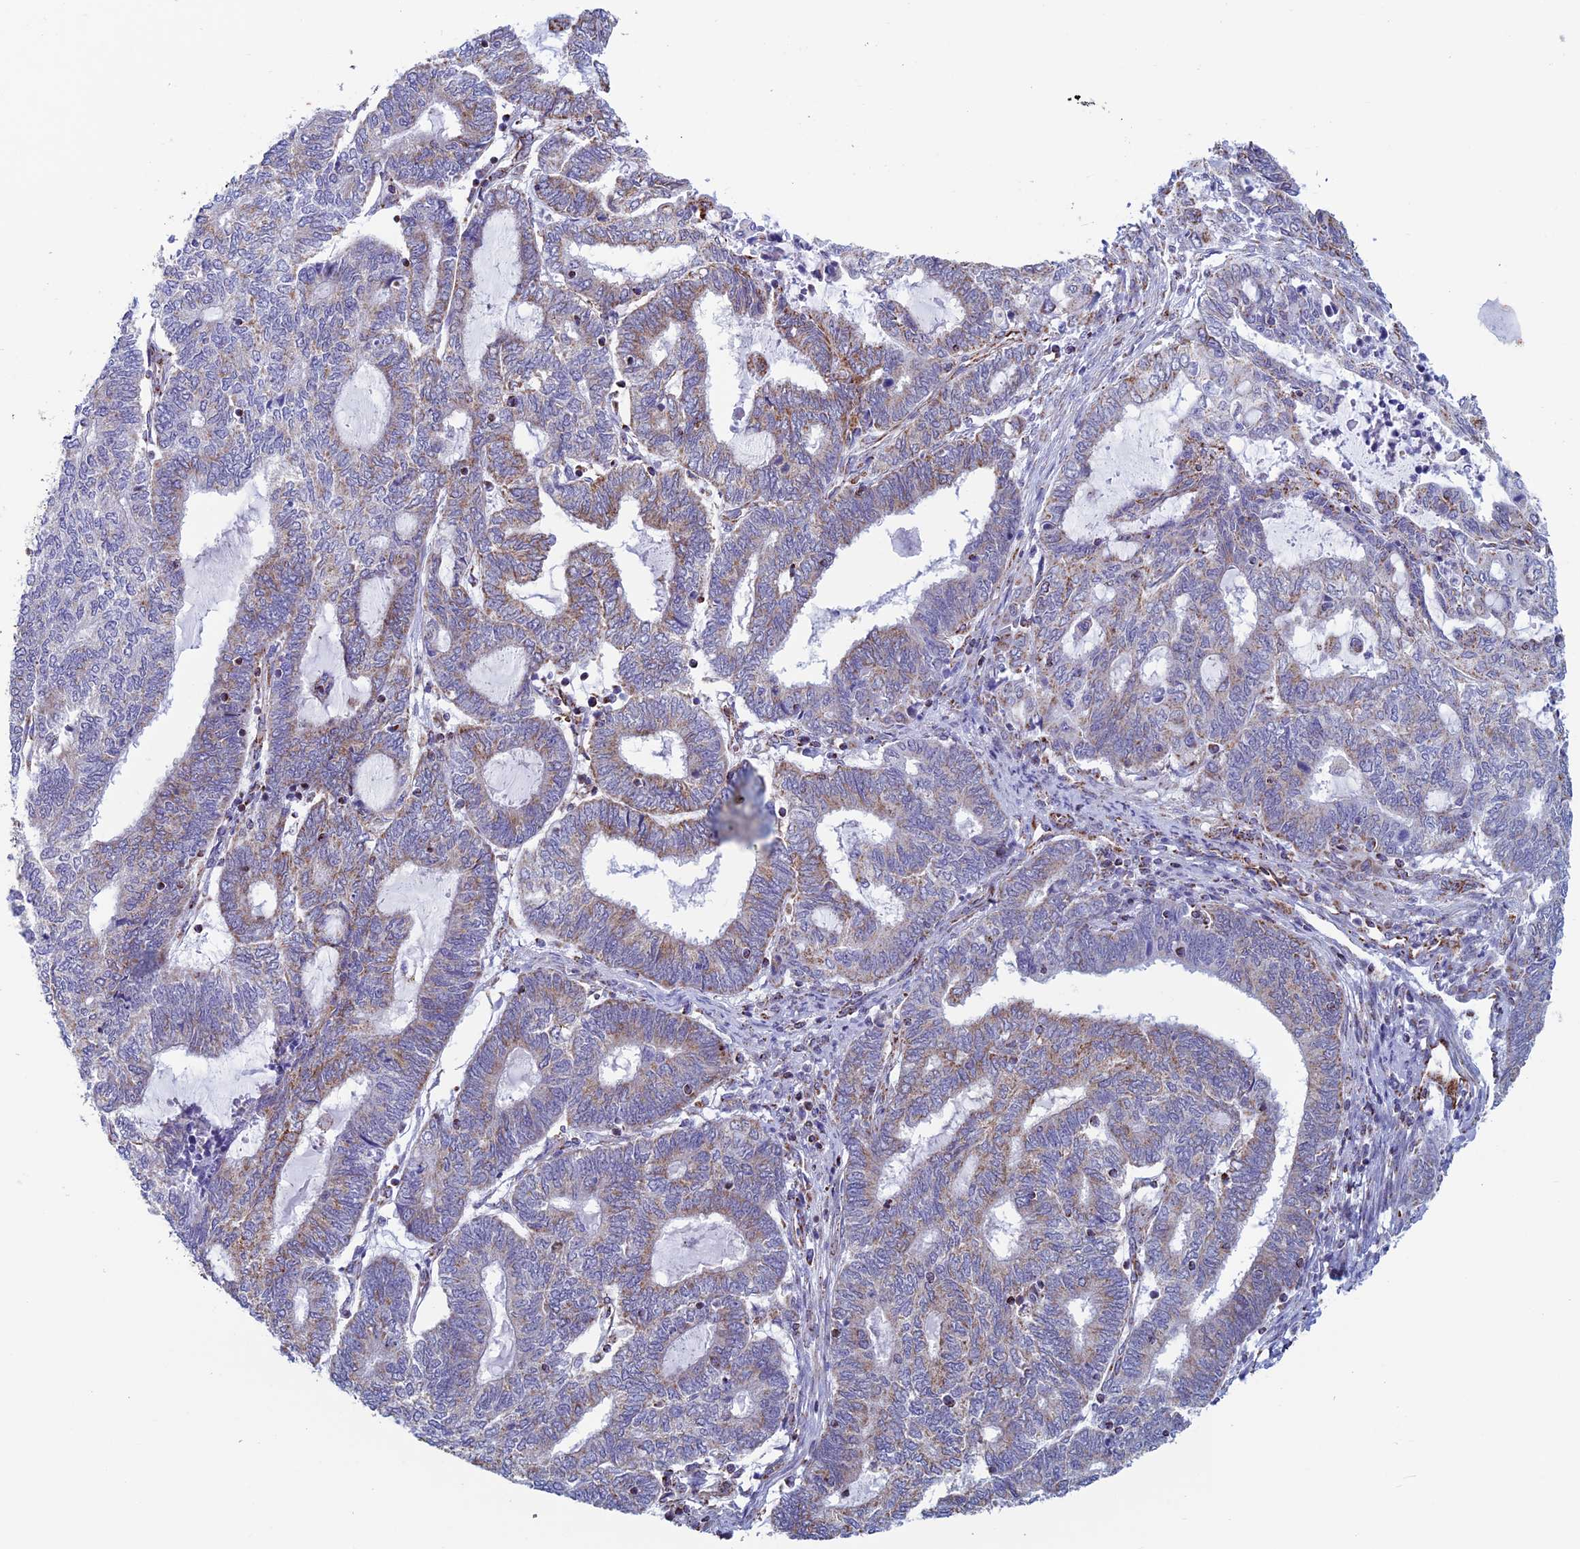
{"staining": {"intensity": "weak", "quantity": "25%-75%", "location": "cytoplasmic/membranous"}, "tissue": "endometrial cancer", "cell_type": "Tumor cells", "image_type": "cancer", "snomed": [{"axis": "morphology", "description": "Adenocarcinoma, NOS"}, {"axis": "topography", "description": "Uterus"}, {"axis": "topography", "description": "Endometrium"}], "caption": "Endometrial cancer (adenocarcinoma) stained for a protein (brown) displays weak cytoplasmic/membranous positive expression in approximately 25%-75% of tumor cells.", "gene": "ZNG1B", "patient": {"sex": "female", "age": 70}}